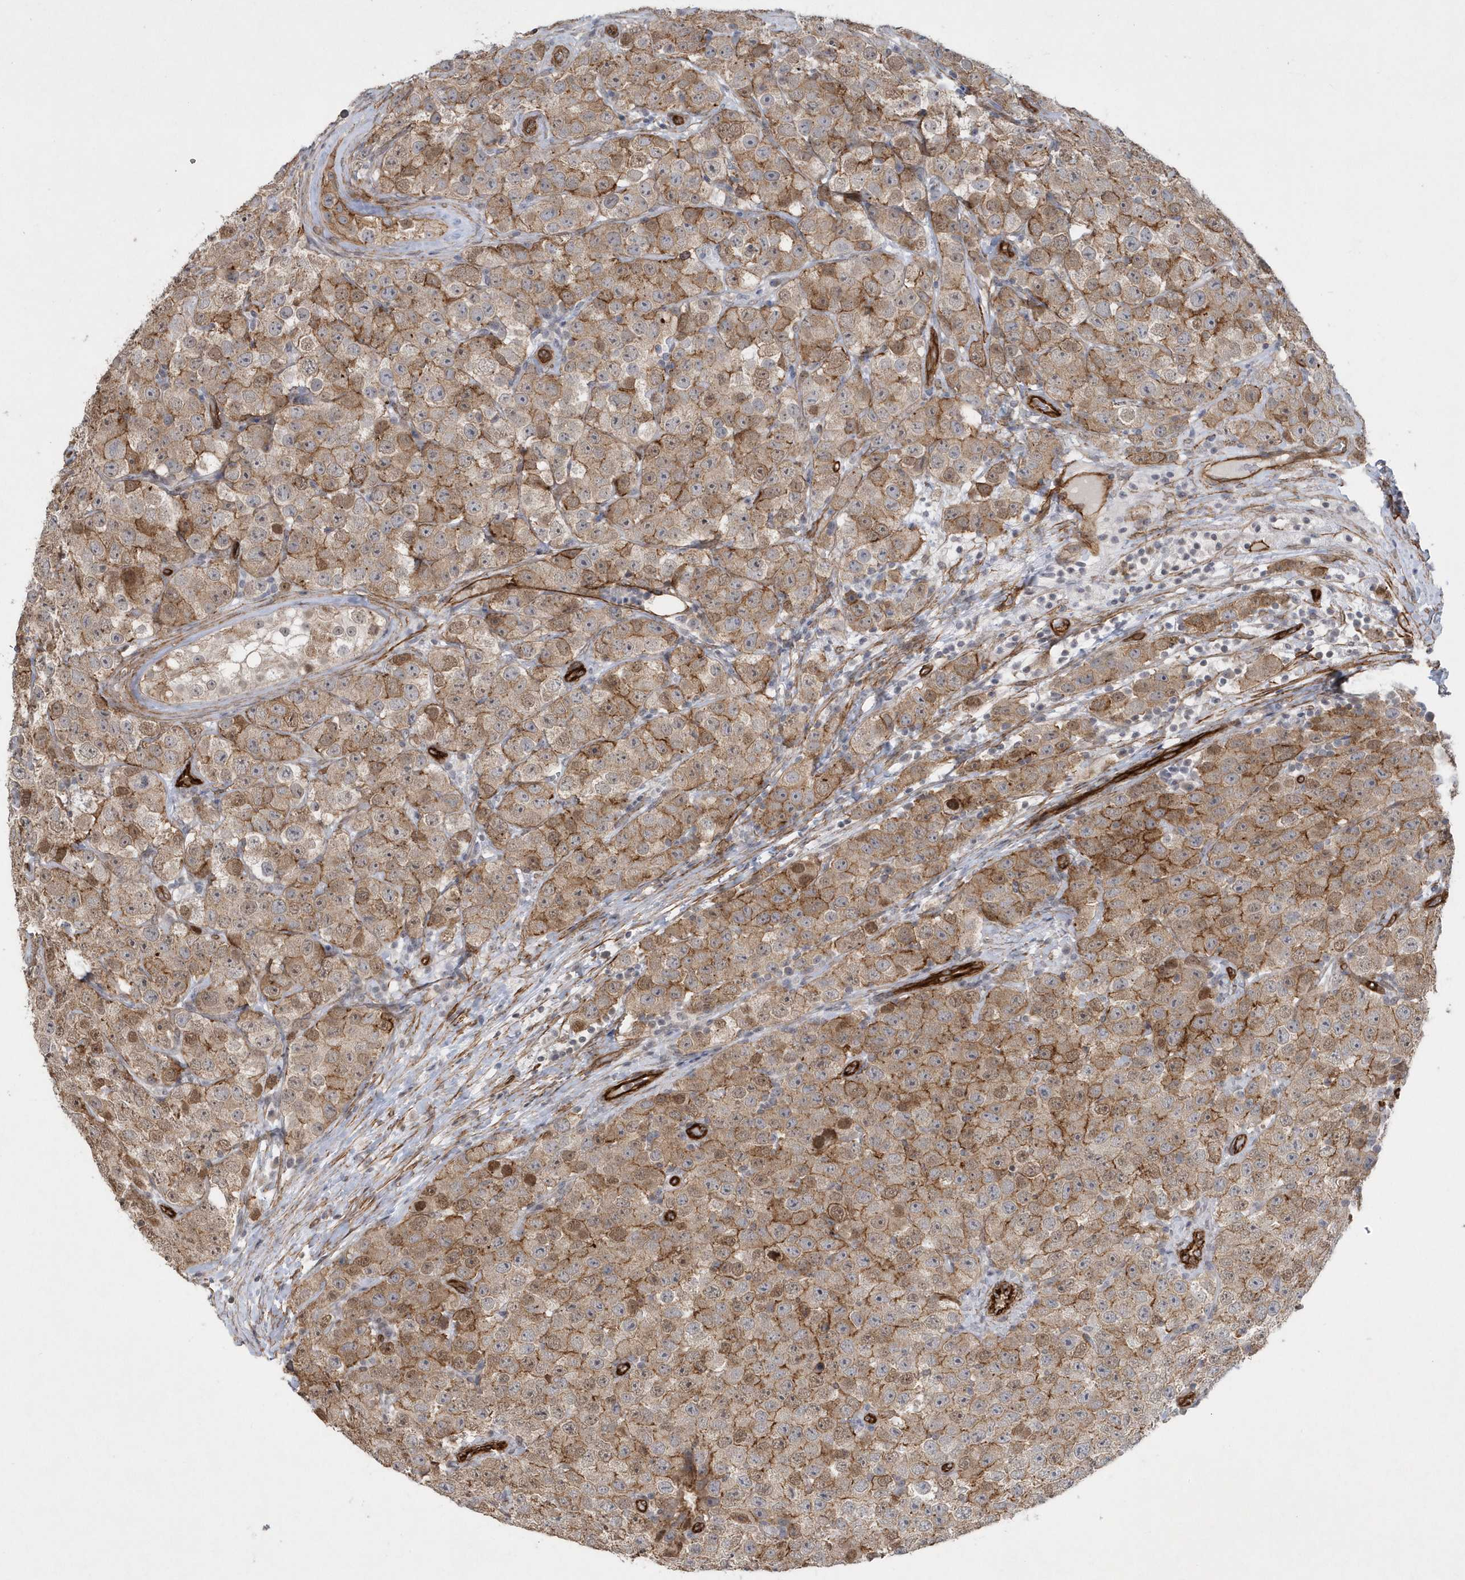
{"staining": {"intensity": "moderate", "quantity": ">75%", "location": "cytoplasmic/membranous,nuclear"}, "tissue": "testis cancer", "cell_type": "Tumor cells", "image_type": "cancer", "snomed": [{"axis": "morphology", "description": "Seminoma, NOS"}, {"axis": "topography", "description": "Testis"}], "caption": "Tumor cells exhibit medium levels of moderate cytoplasmic/membranous and nuclear staining in approximately >75% of cells in human seminoma (testis).", "gene": "RAI14", "patient": {"sex": "male", "age": 28}}